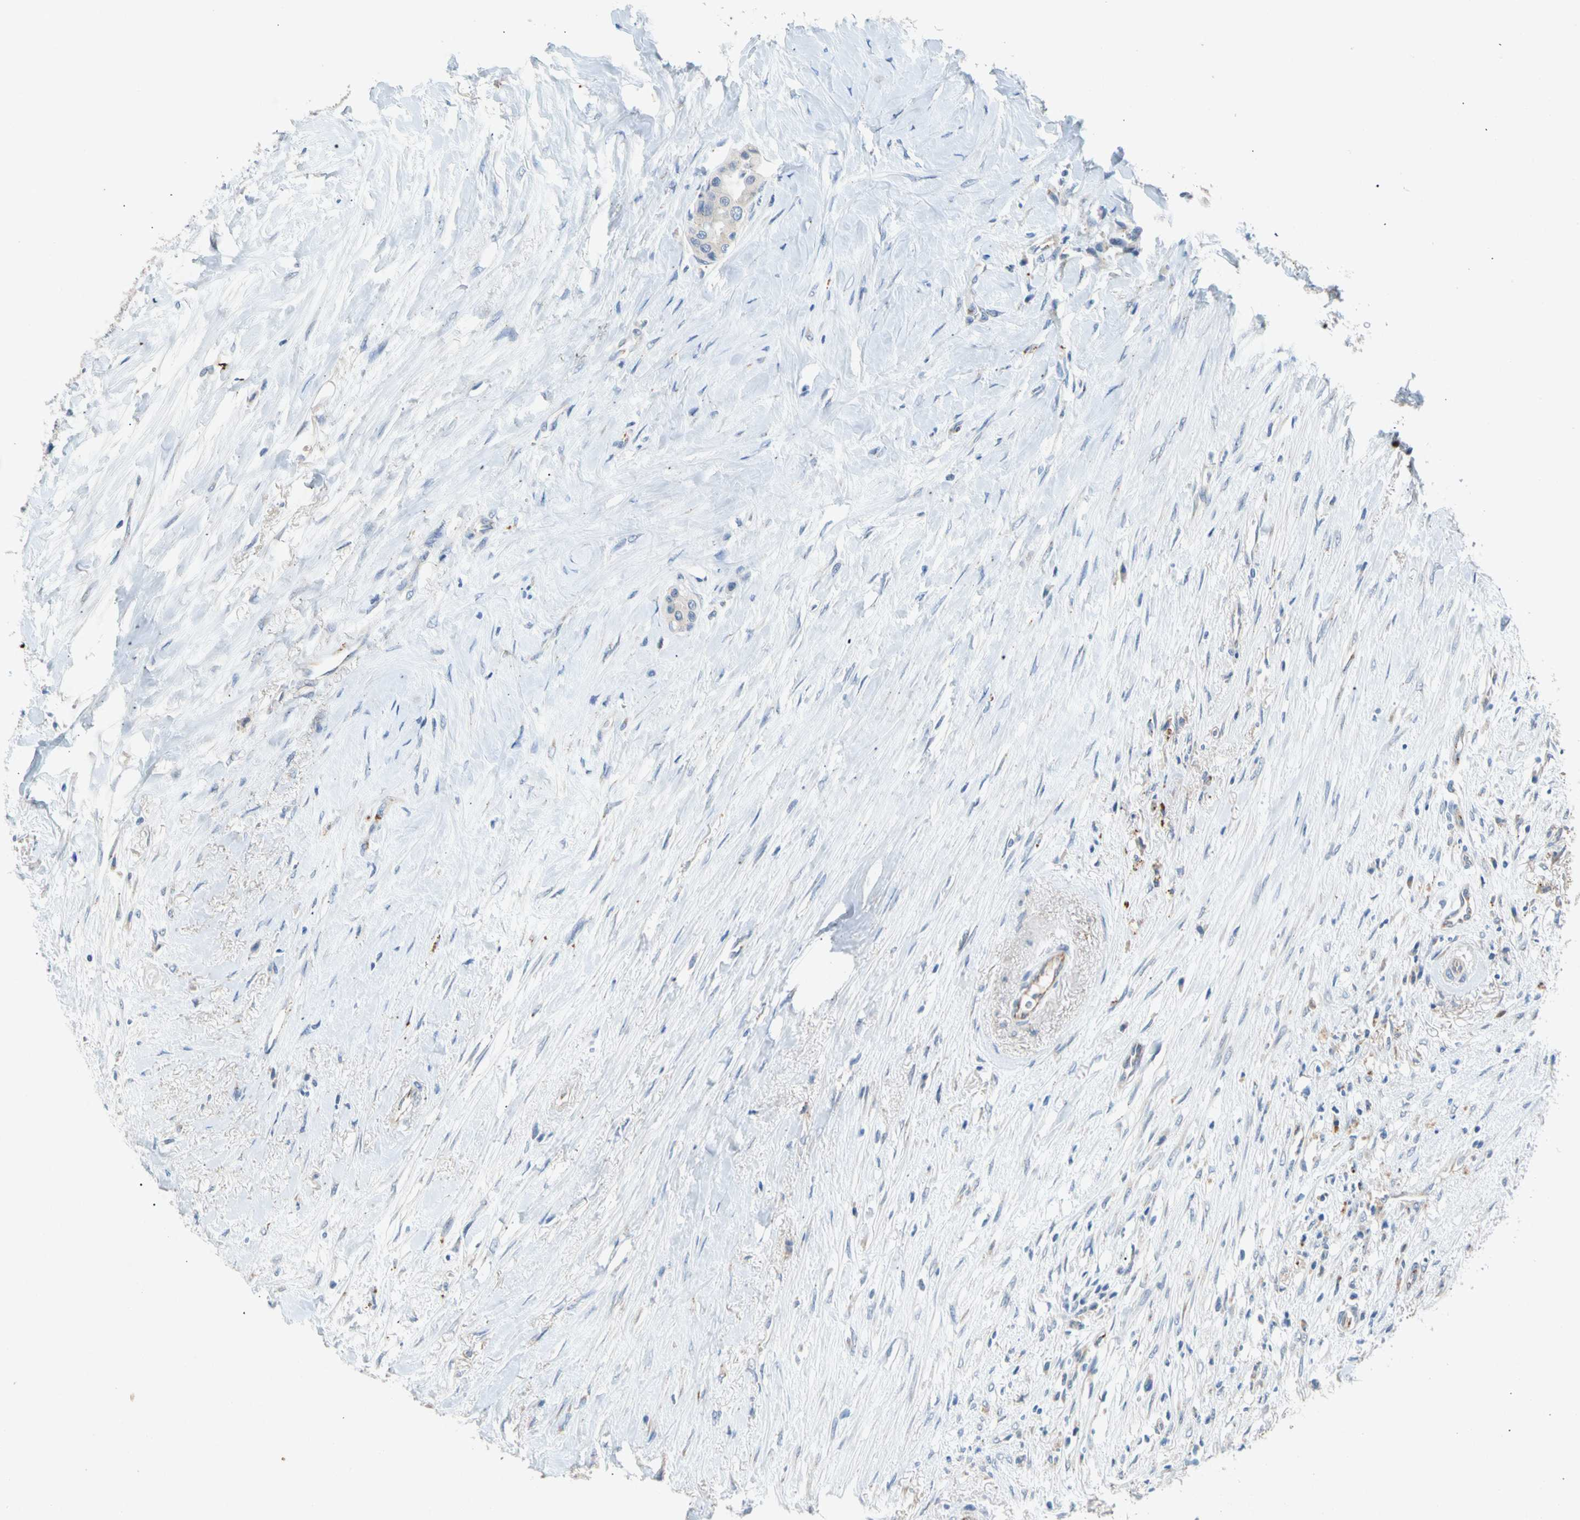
{"staining": {"intensity": "negative", "quantity": "none", "location": "none"}, "tissue": "colorectal cancer", "cell_type": "Tumor cells", "image_type": "cancer", "snomed": [{"axis": "morphology", "description": "Normal tissue, NOS"}, {"axis": "morphology", "description": "Adenocarcinoma, NOS"}, {"axis": "topography", "description": "Colon"}], "caption": "This is an IHC histopathology image of human colorectal cancer. There is no staining in tumor cells.", "gene": "GASK1B", "patient": {"sex": "male", "age": 82}}